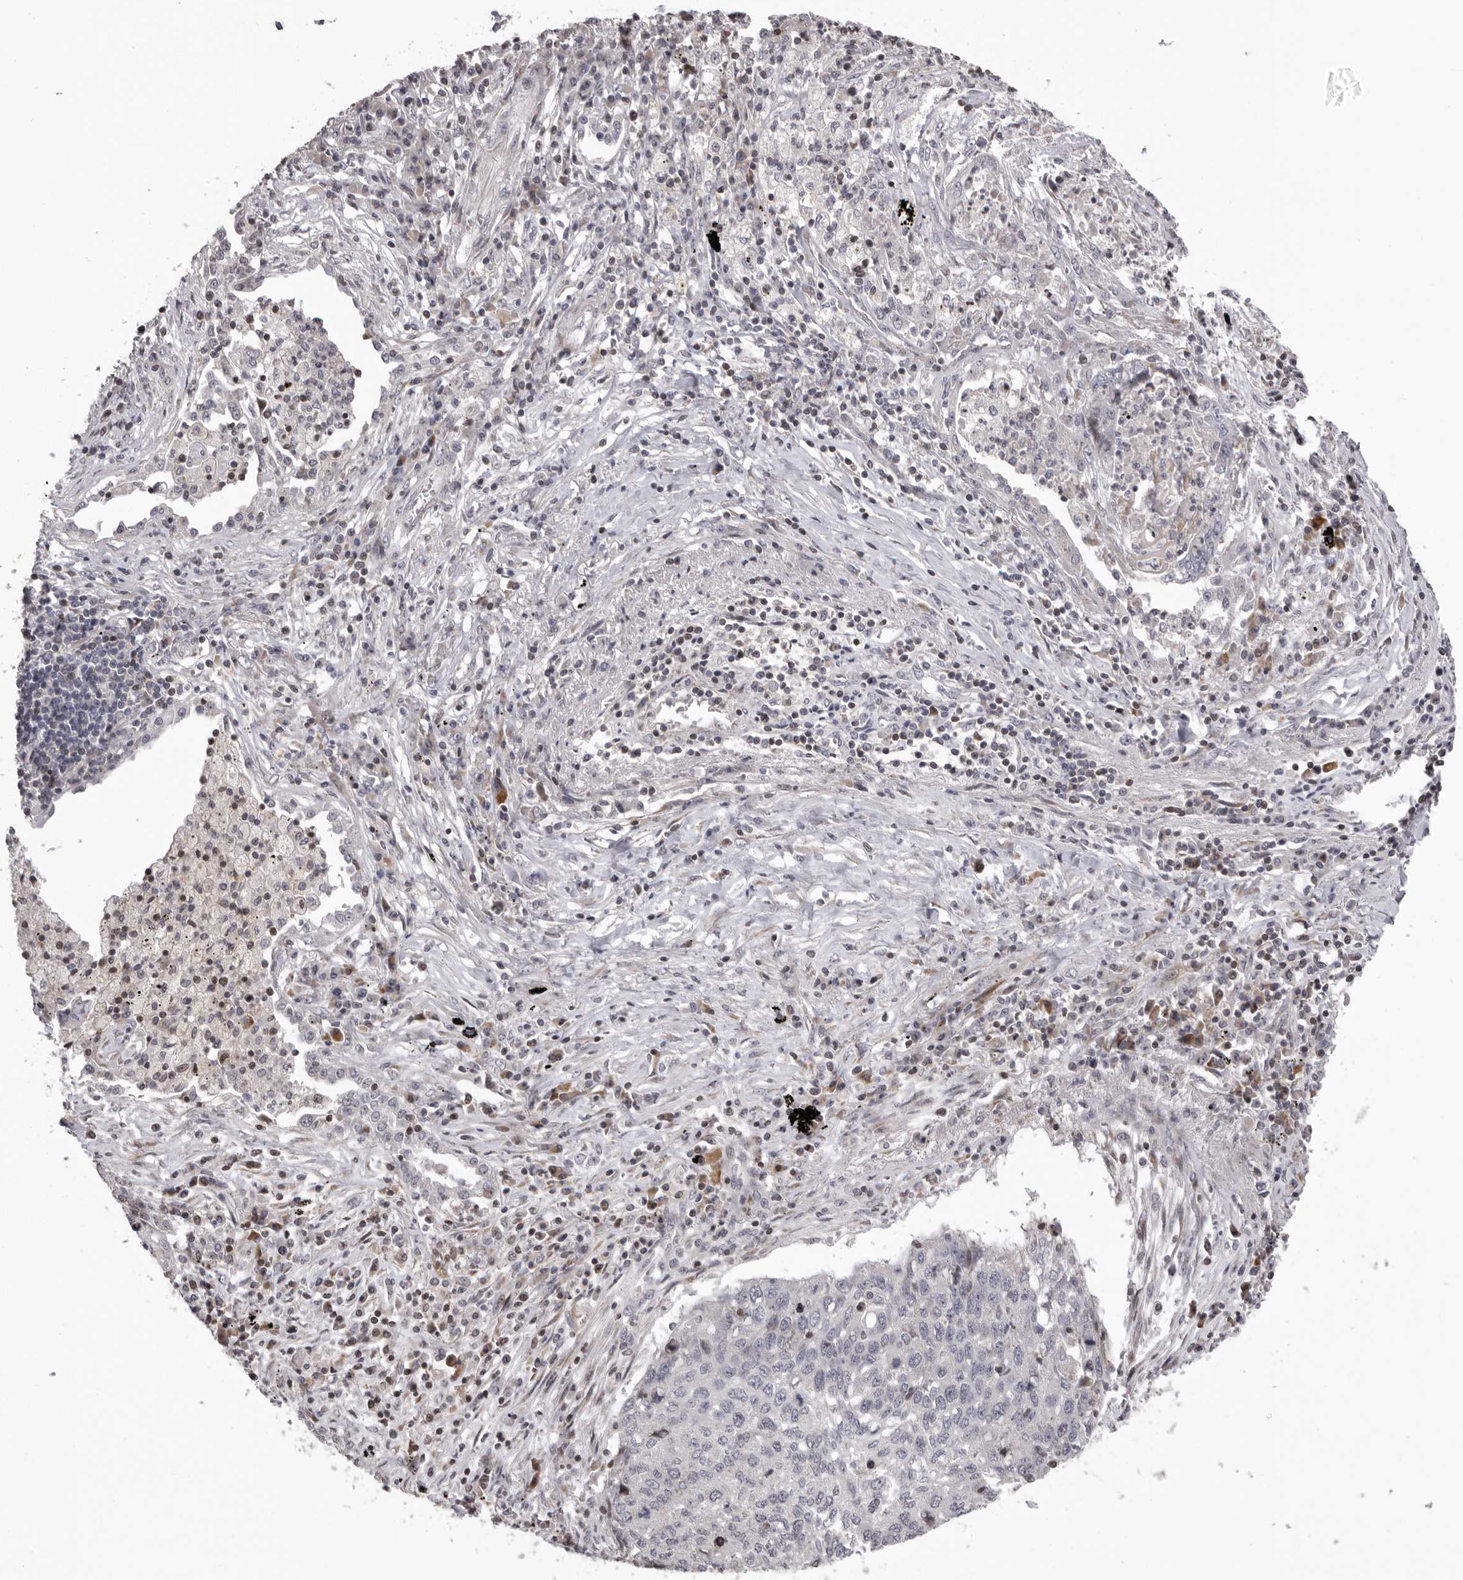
{"staining": {"intensity": "negative", "quantity": "none", "location": "none"}, "tissue": "lung cancer", "cell_type": "Tumor cells", "image_type": "cancer", "snomed": [{"axis": "morphology", "description": "Squamous cell carcinoma, NOS"}, {"axis": "topography", "description": "Lung"}], "caption": "Squamous cell carcinoma (lung) was stained to show a protein in brown. There is no significant expression in tumor cells.", "gene": "AZIN1", "patient": {"sex": "female", "age": 63}}